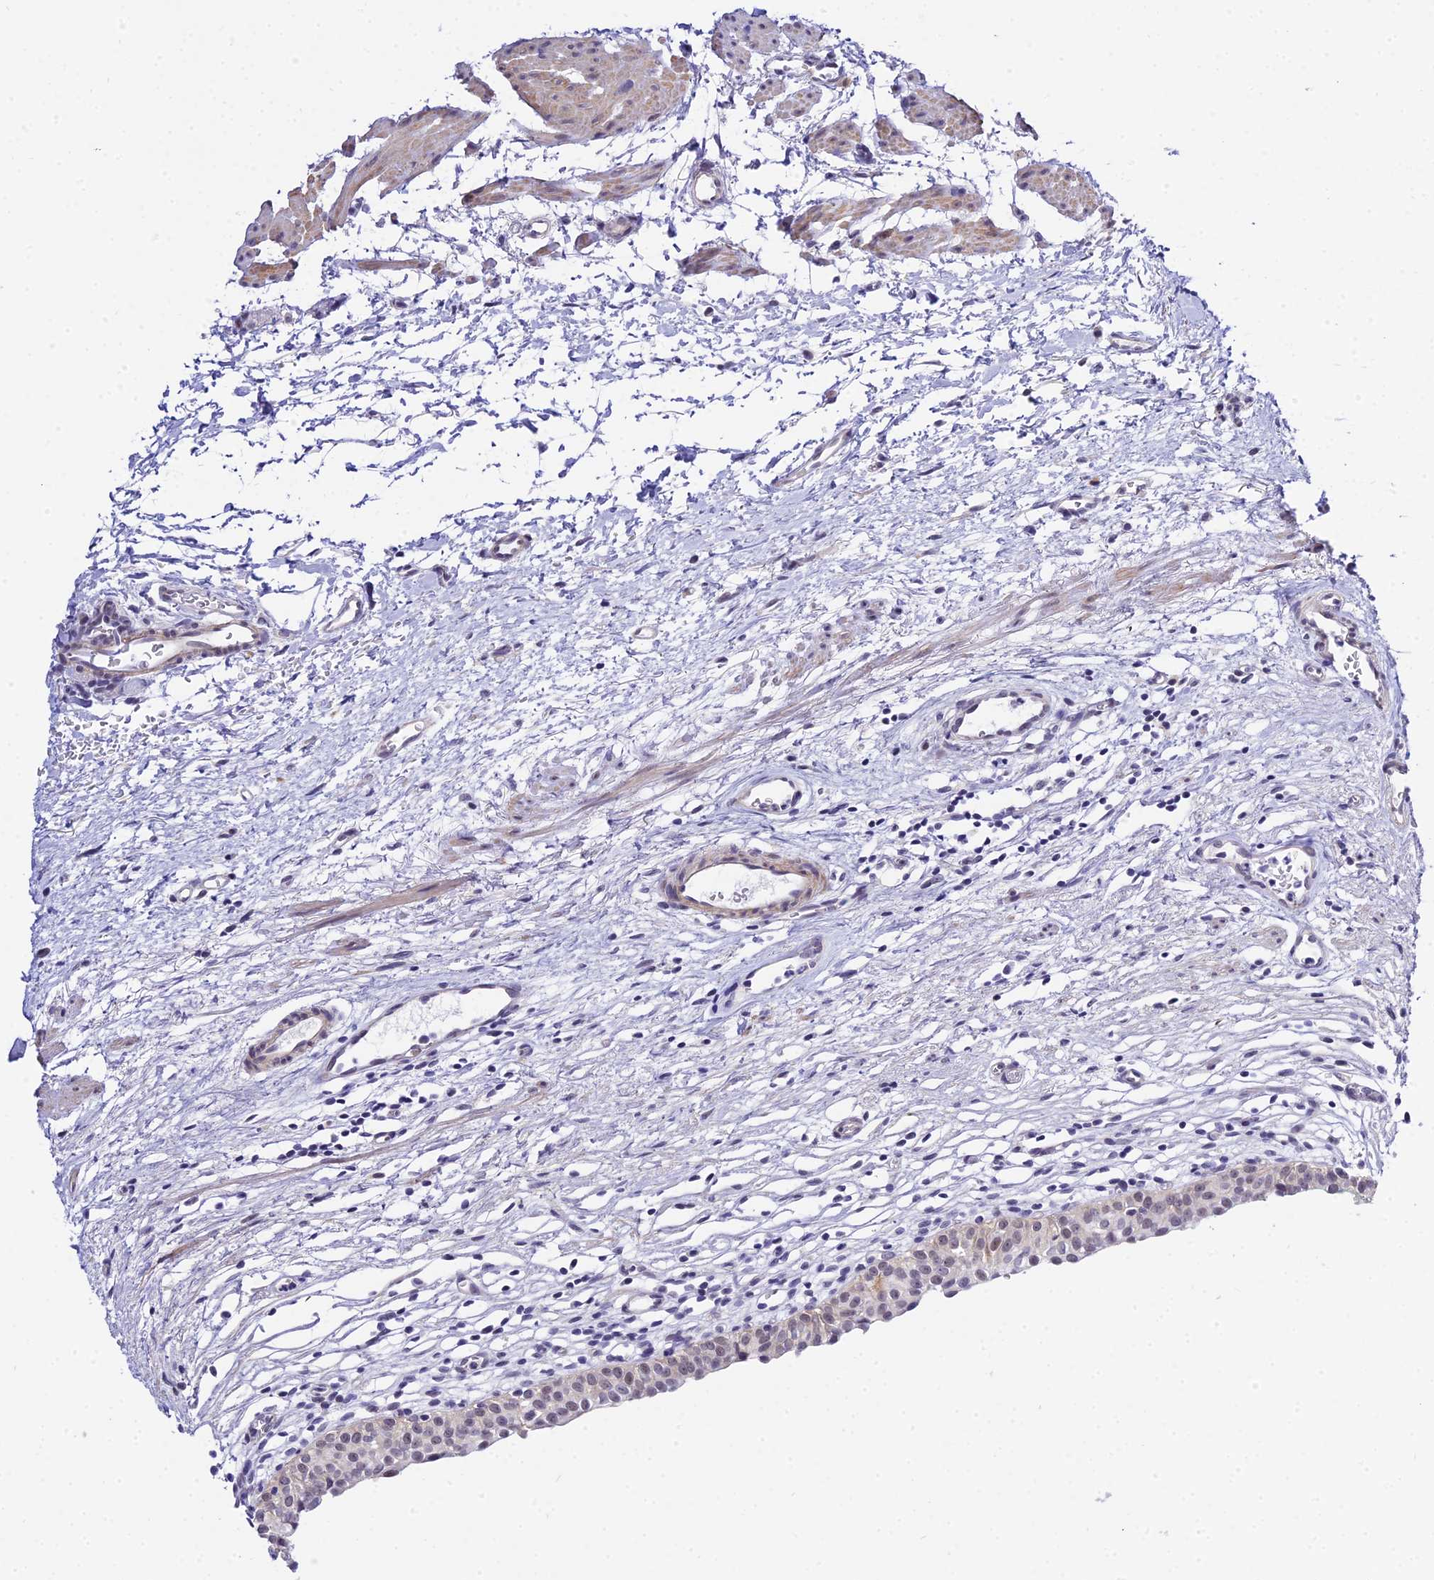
{"staining": {"intensity": "moderate", "quantity": "25%-75%", "location": "nuclear"}, "tissue": "urinary bladder", "cell_type": "Urothelial cells", "image_type": "normal", "snomed": [{"axis": "morphology", "description": "Normal tissue, NOS"}, {"axis": "morphology", "description": "Urothelial carcinoma, High grade"}, {"axis": "topography", "description": "Urinary bladder"}], "caption": "Human urinary bladder stained with a brown dye exhibits moderate nuclear positive expression in approximately 25%-75% of urothelial cells.", "gene": "ZNF628", "patient": {"sex": "female", "age": 60}}